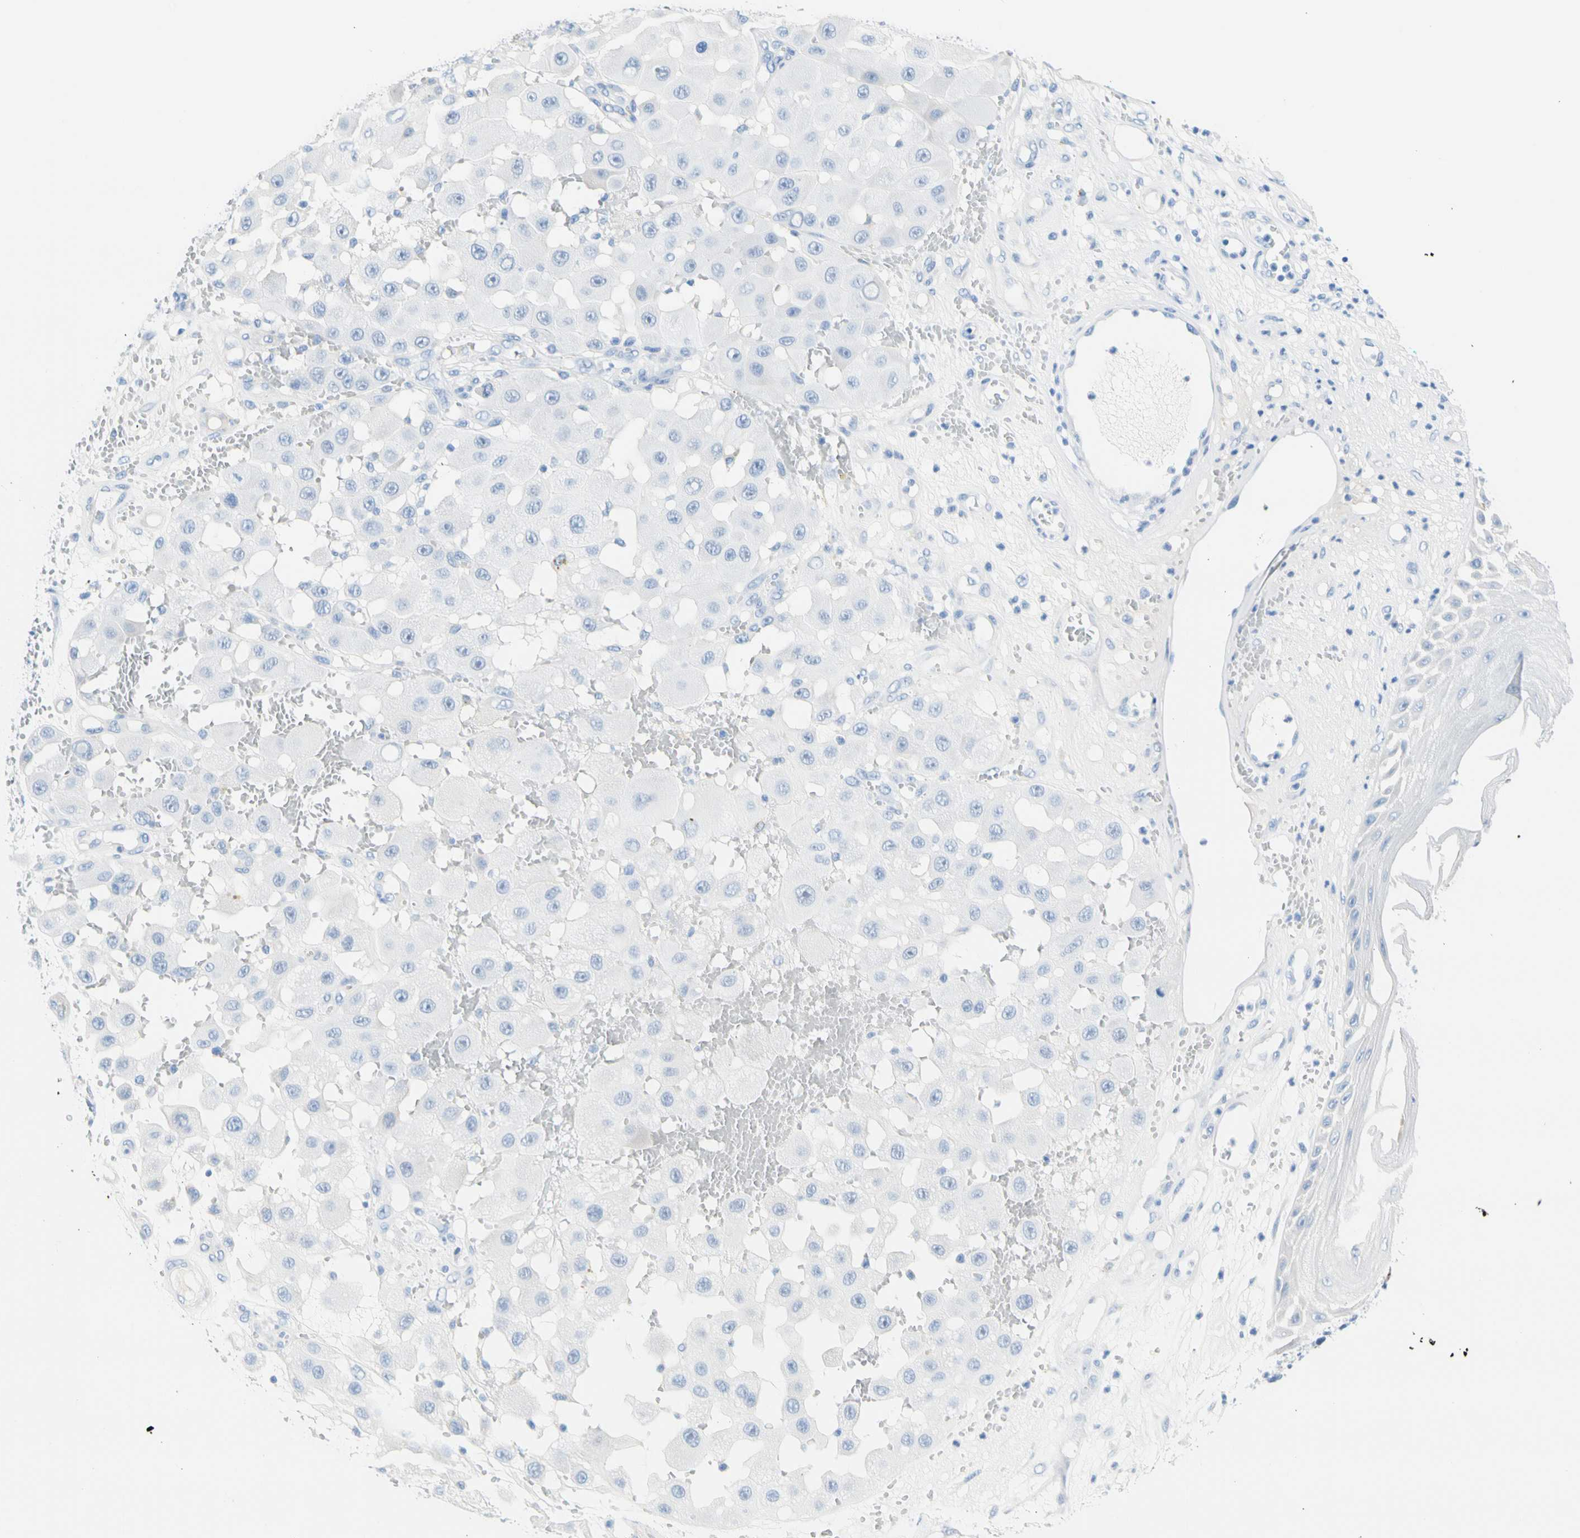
{"staining": {"intensity": "negative", "quantity": "none", "location": "none"}, "tissue": "melanoma", "cell_type": "Tumor cells", "image_type": "cancer", "snomed": [{"axis": "morphology", "description": "Malignant melanoma, NOS"}, {"axis": "topography", "description": "Skin"}], "caption": "Micrograph shows no significant protein staining in tumor cells of melanoma.", "gene": "CEL", "patient": {"sex": "female", "age": 81}}